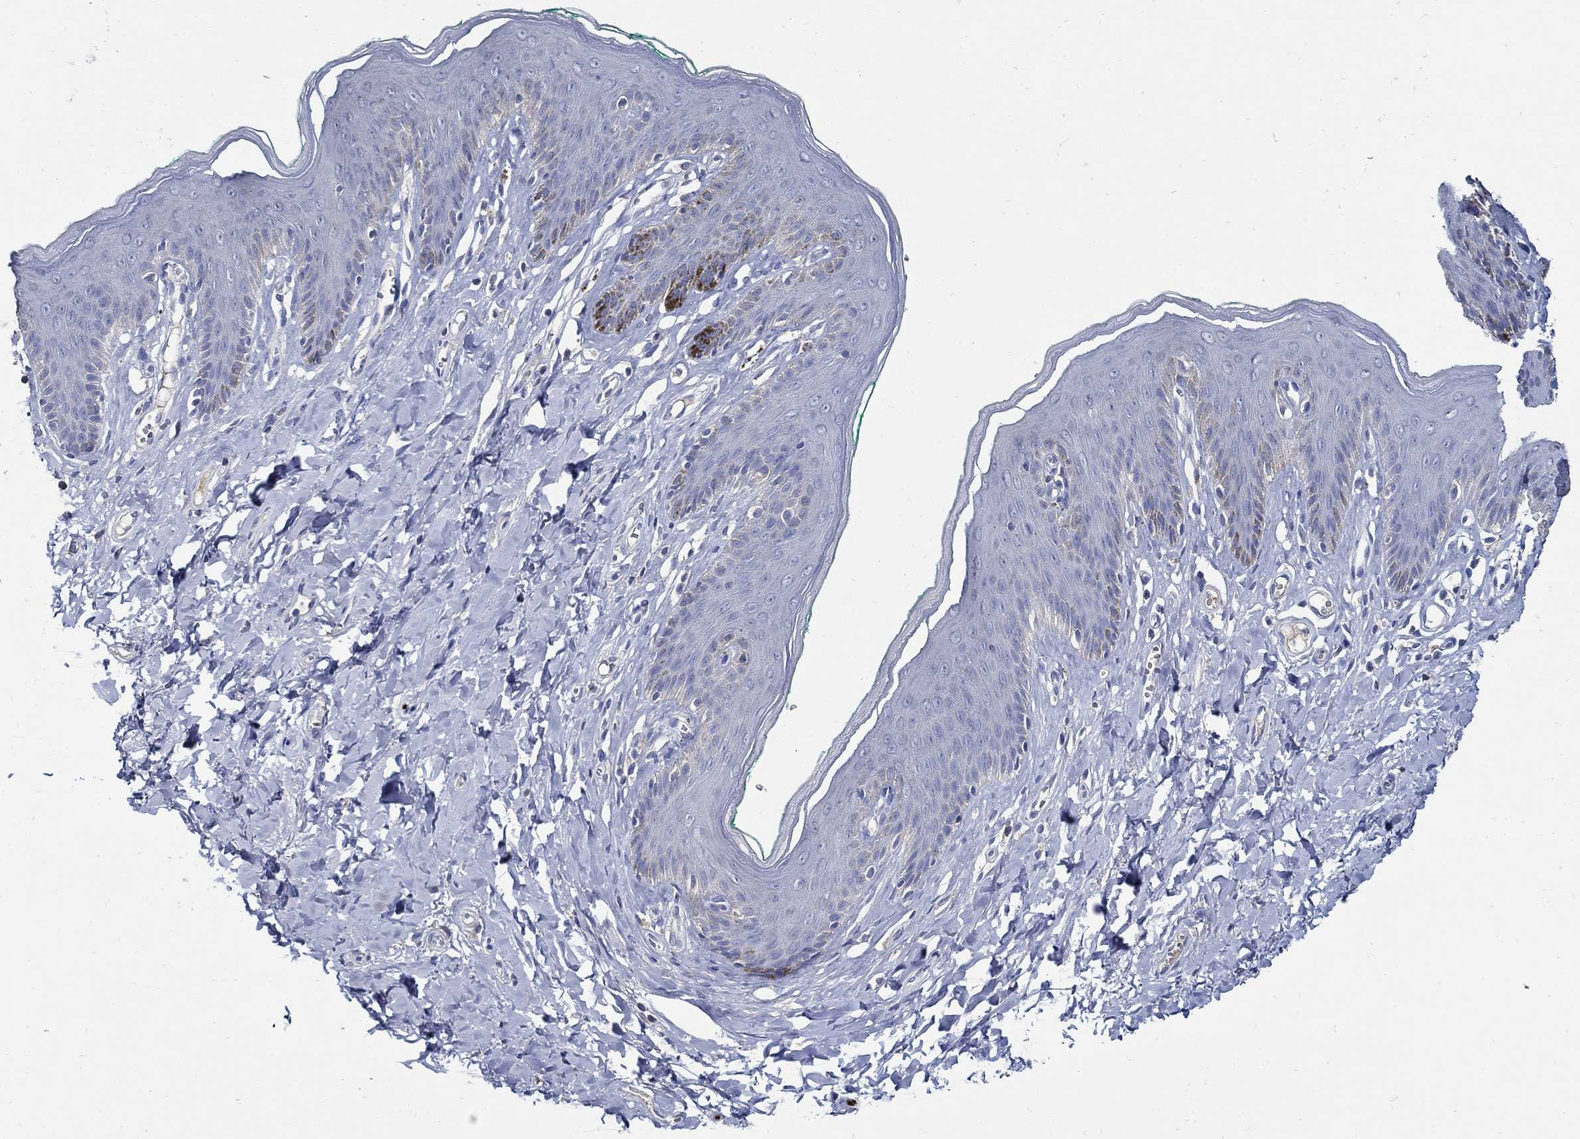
{"staining": {"intensity": "negative", "quantity": "none", "location": "none"}, "tissue": "skin", "cell_type": "Epidermal cells", "image_type": "normal", "snomed": [{"axis": "morphology", "description": "Normal tissue, NOS"}, {"axis": "topography", "description": "Vulva"}], "caption": "DAB (3,3'-diaminobenzidine) immunohistochemical staining of unremarkable human skin demonstrates no significant expression in epidermal cells.", "gene": "PRX", "patient": {"sex": "female", "age": 66}}